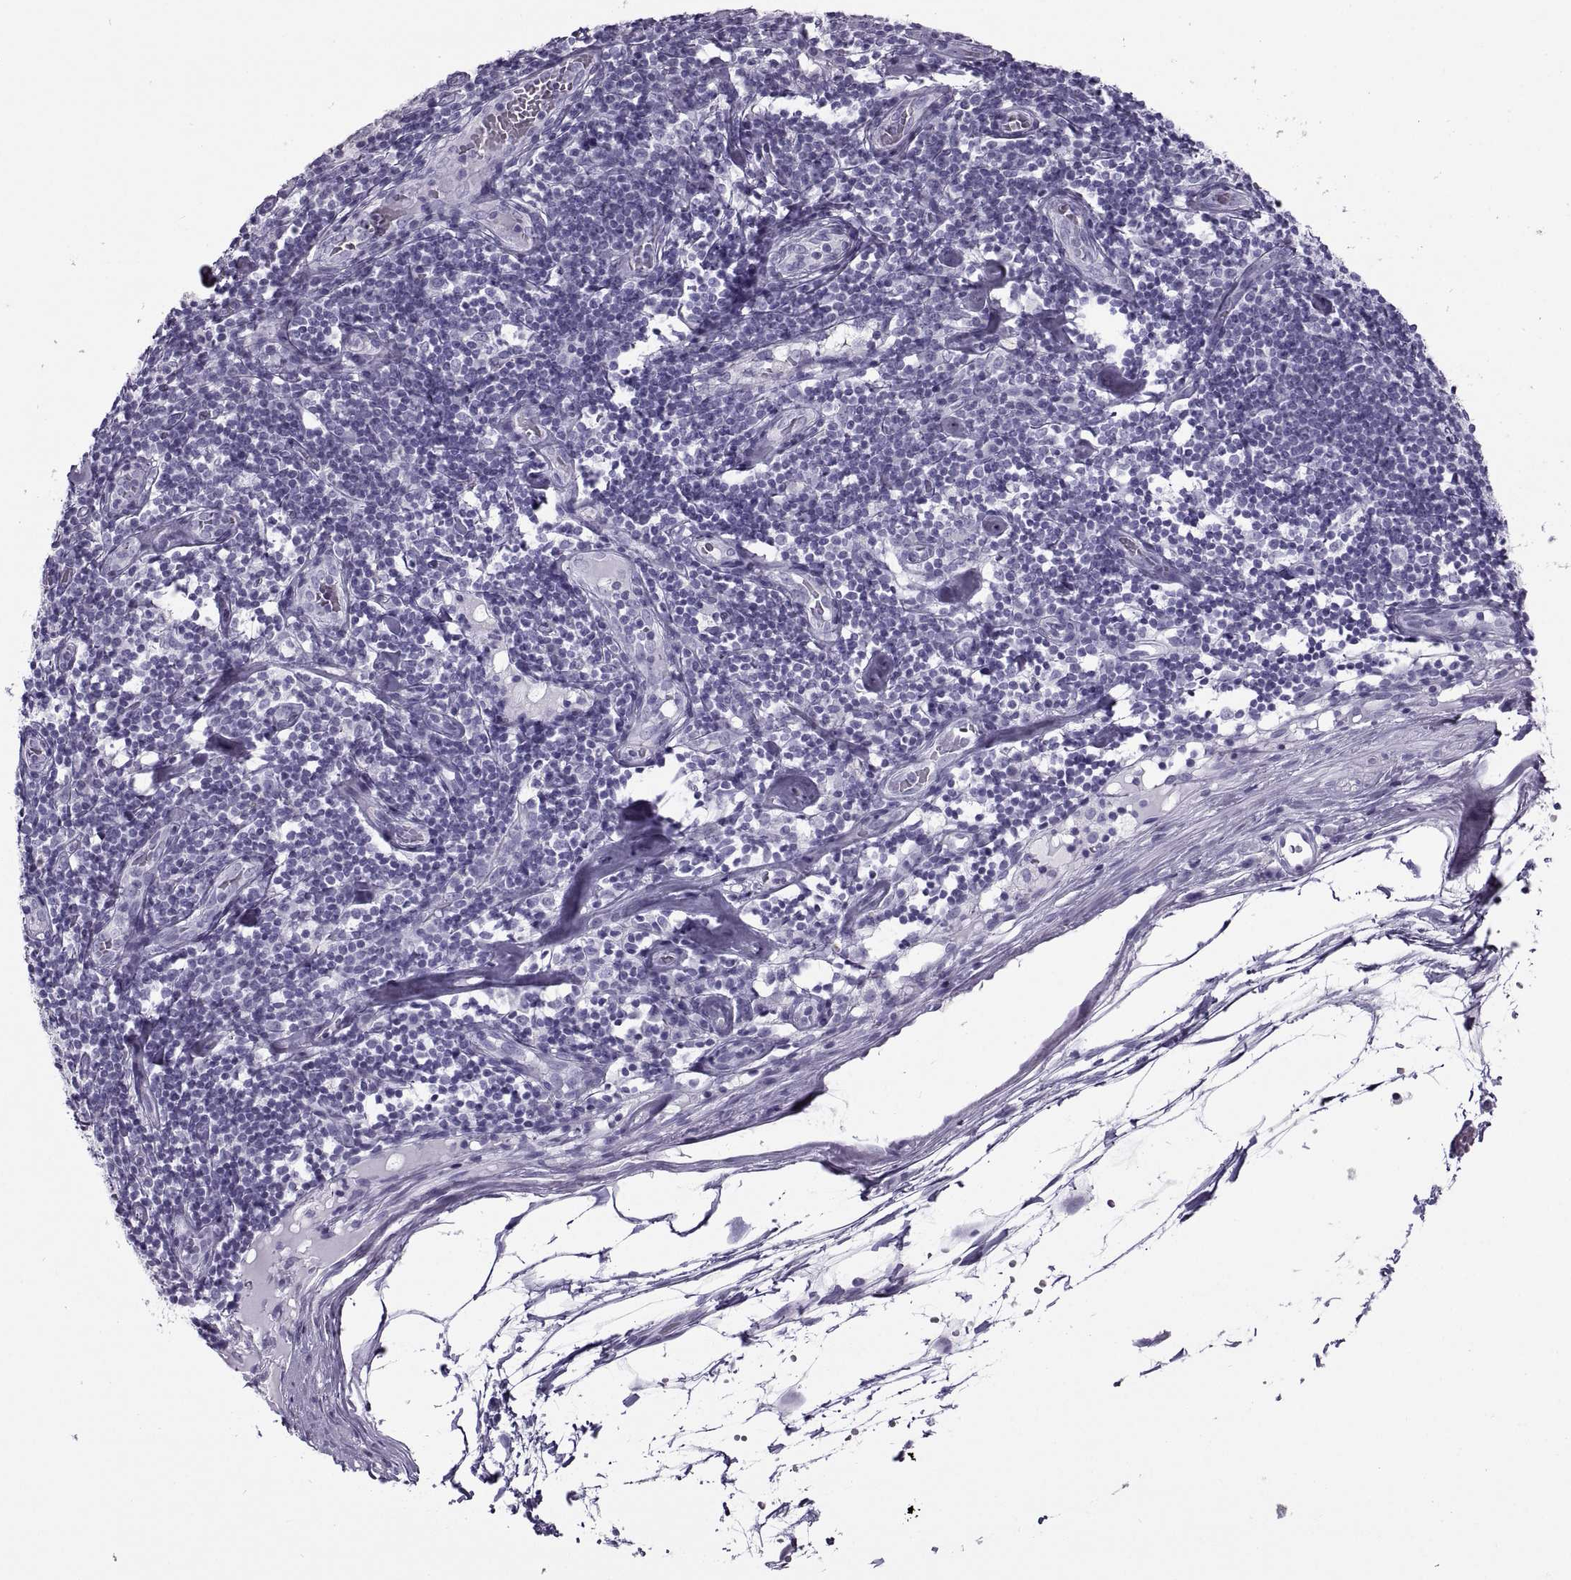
{"staining": {"intensity": "negative", "quantity": "none", "location": "none"}, "tissue": "melanoma", "cell_type": "Tumor cells", "image_type": "cancer", "snomed": [{"axis": "morphology", "description": "Malignant melanoma, Metastatic site"}, {"axis": "topography", "description": "Lymph node"}], "caption": "Immunohistochemistry histopathology image of malignant melanoma (metastatic site) stained for a protein (brown), which displays no positivity in tumor cells.", "gene": "RLBP1", "patient": {"sex": "female", "age": 64}}